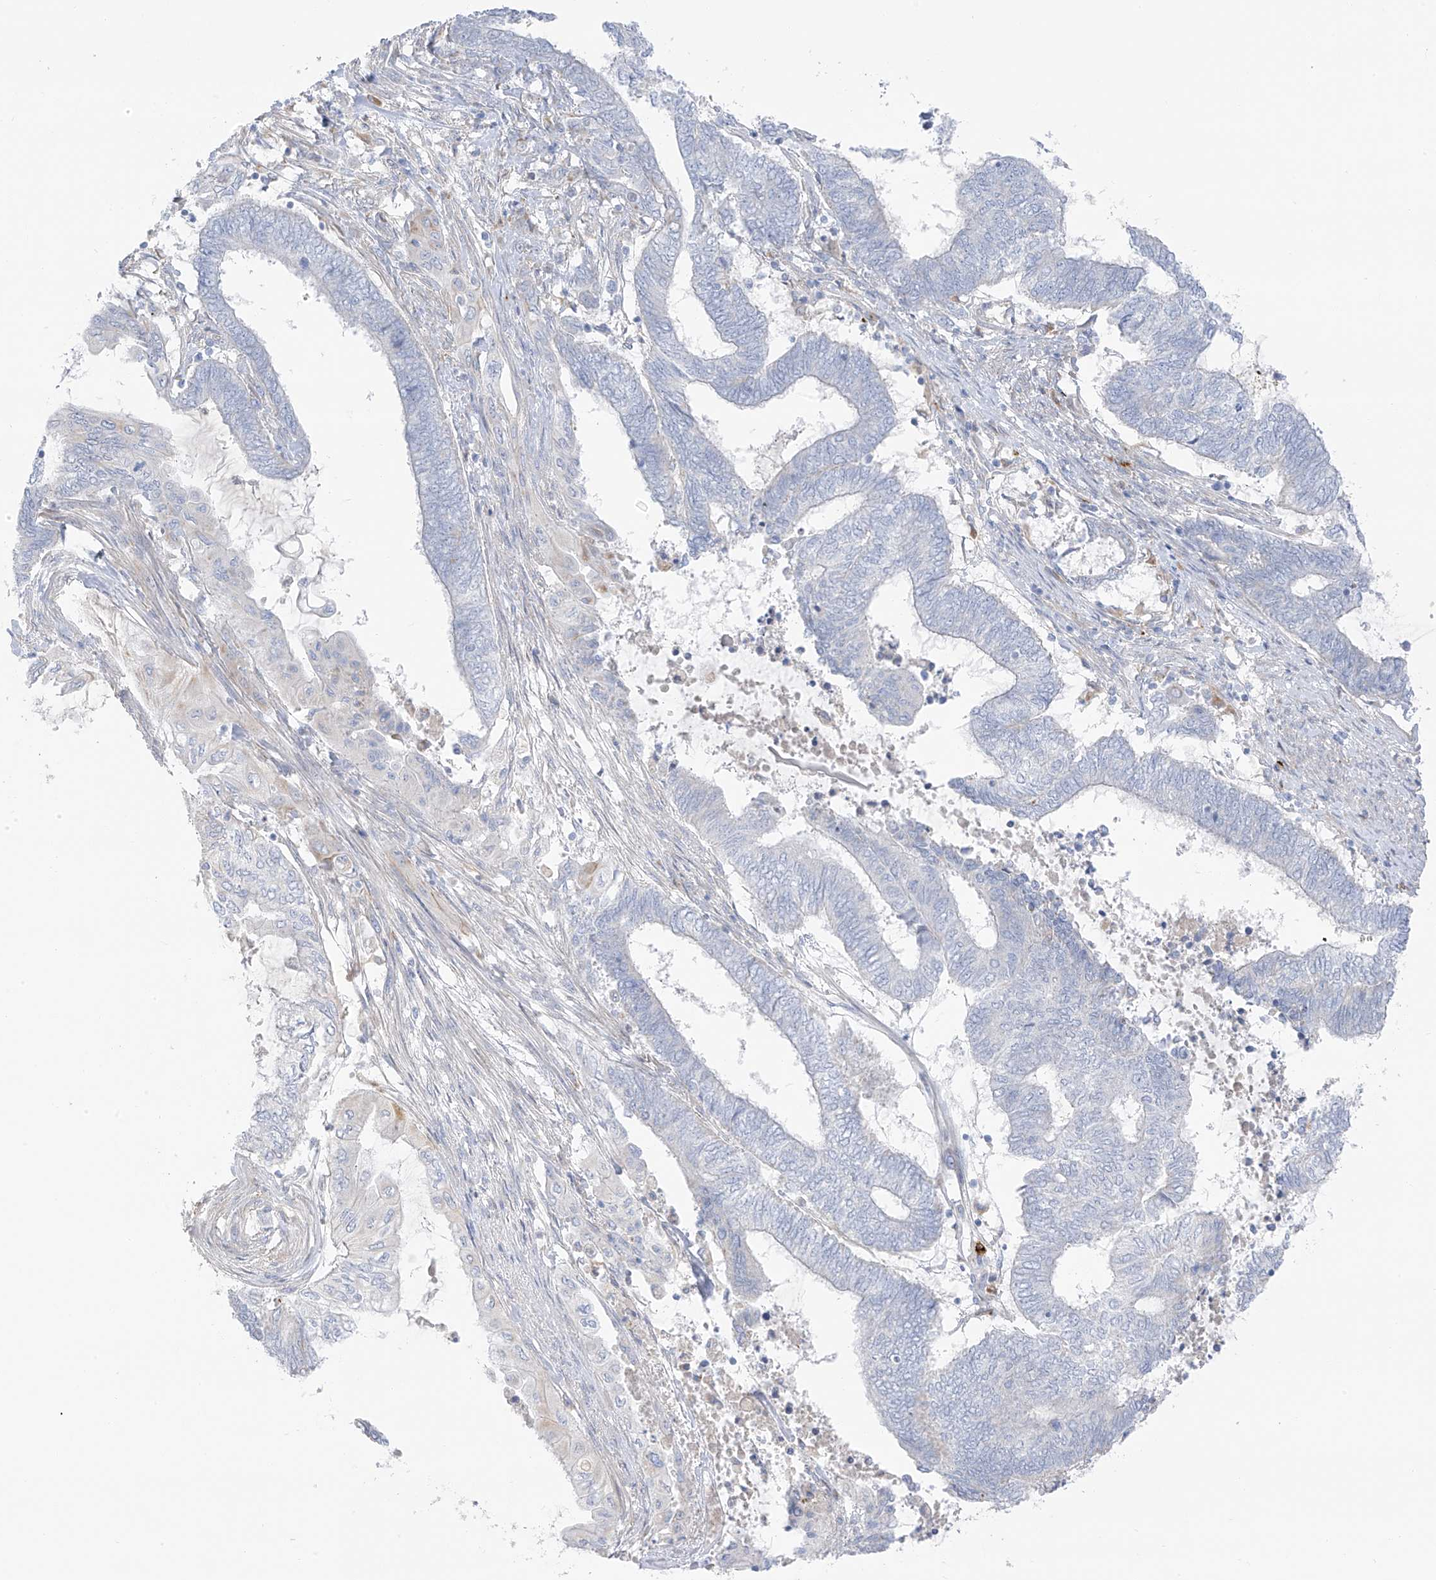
{"staining": {"intensity": "negative", "quantity": "none", "location": "none"}, "tissue": "endometrial cancer", "cell_type": "Tumor cells", "image_type": "cancer", "snomed": [{"axis": "morphology", "description": "Adenocarcinoma, NOS"}, {"axis": "topography", "description": "Uterus"}, {"axis": "topography", "description": "Endometrium"}], "caption": "Tumor cells are negative for protein expression in human endometrial cancer.", "gene": "TAL2", "patient": {"sex": "female", "age": 70}}